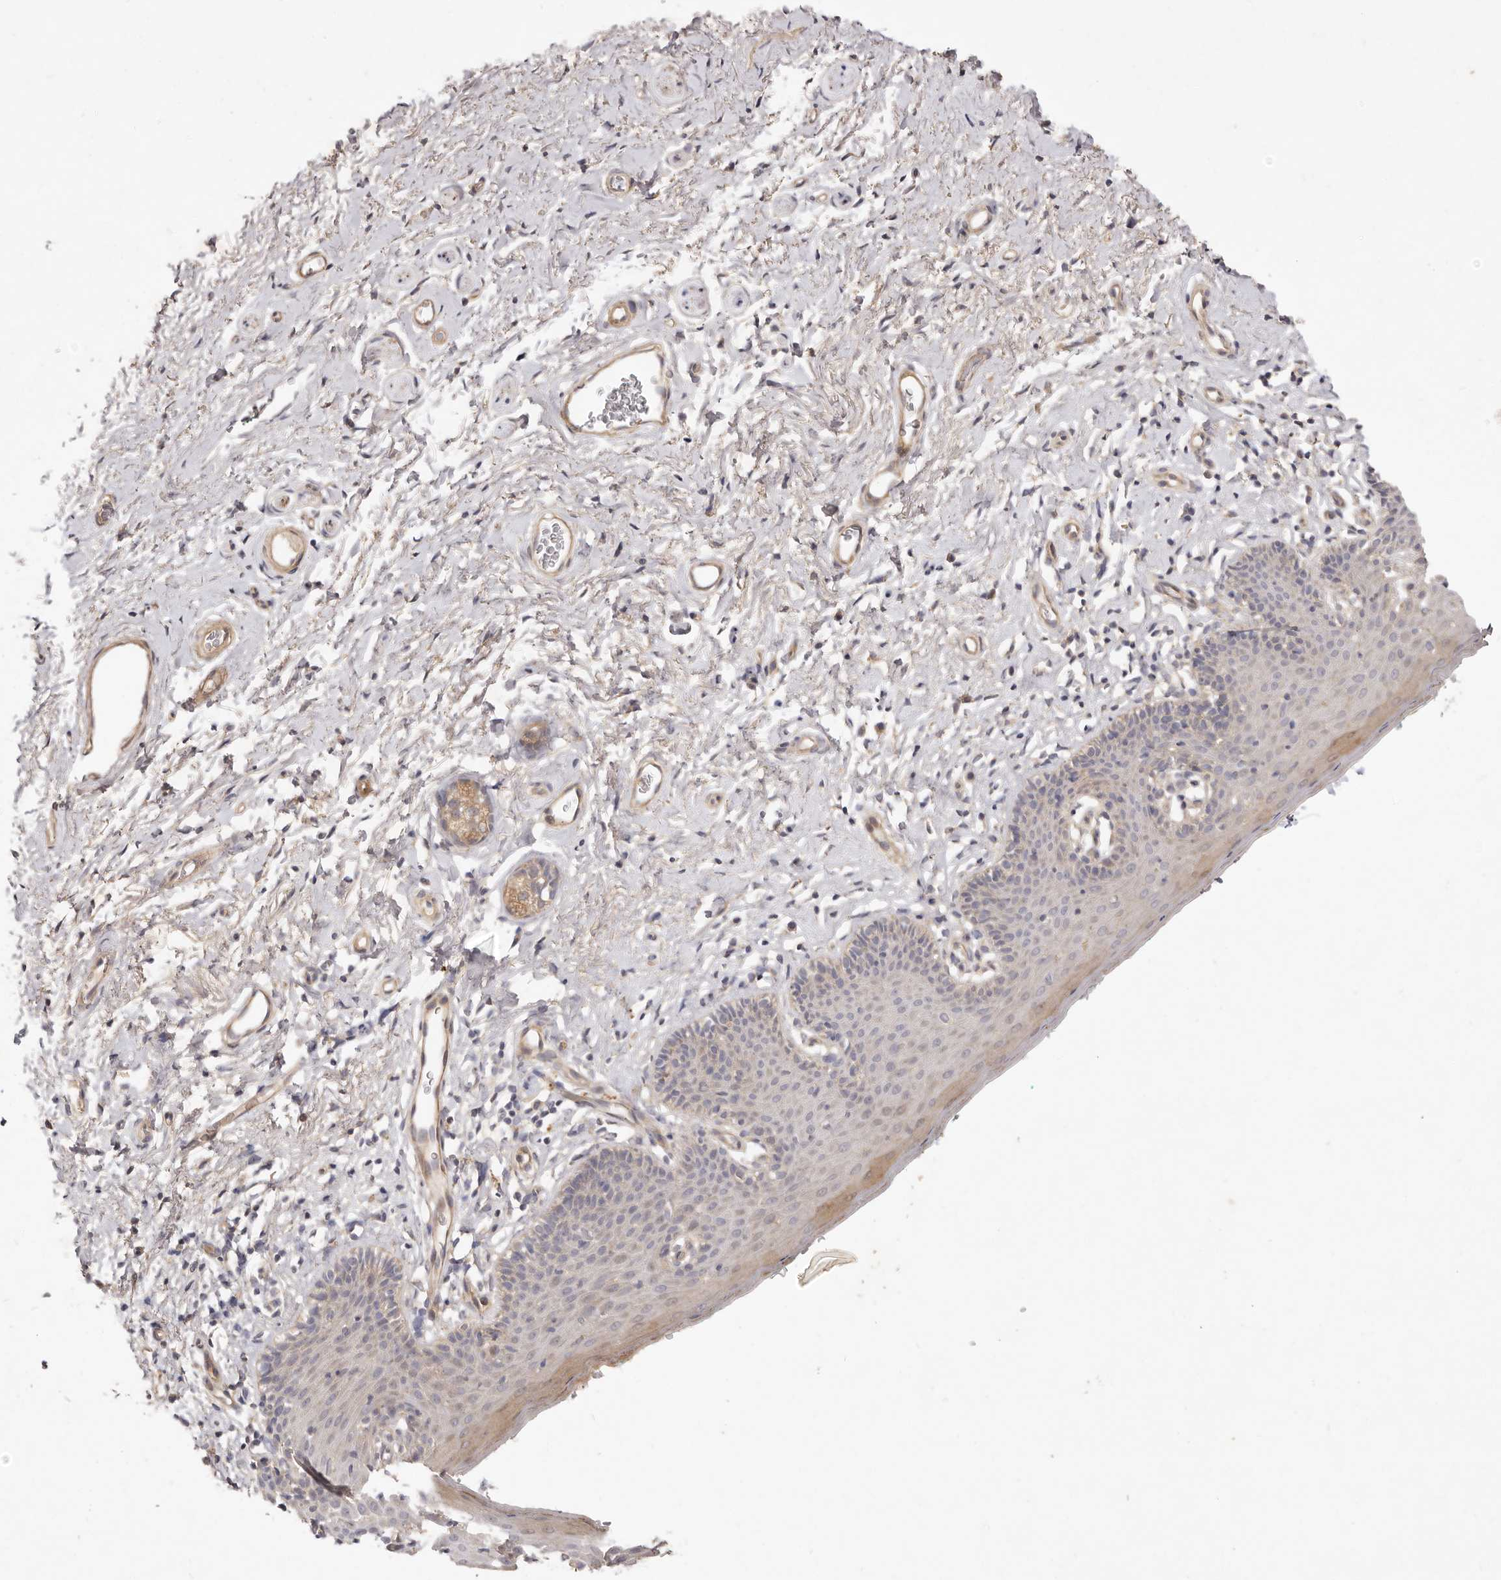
{"staining": {"intensity": "weak", "quantity": "<25%", "location": "cytoplasmic/membranous"}, "tissue": "skin", "cell_type": "Epidermal cells", "image_type": "normal", "snomed": [{"axis": "morphology", "description": "Normal tissue, NOS"}, {"axis": "topography", "description": "Vulva"}], "caption": "This image is of benign skin stained with immunohistochemistry to label a protein in brown with the nuclei are counter-stained blue. There is no expression in epidermal cells.", "gene": "ADAMTS9", "patient": {"sex": "female", "age": 66}}